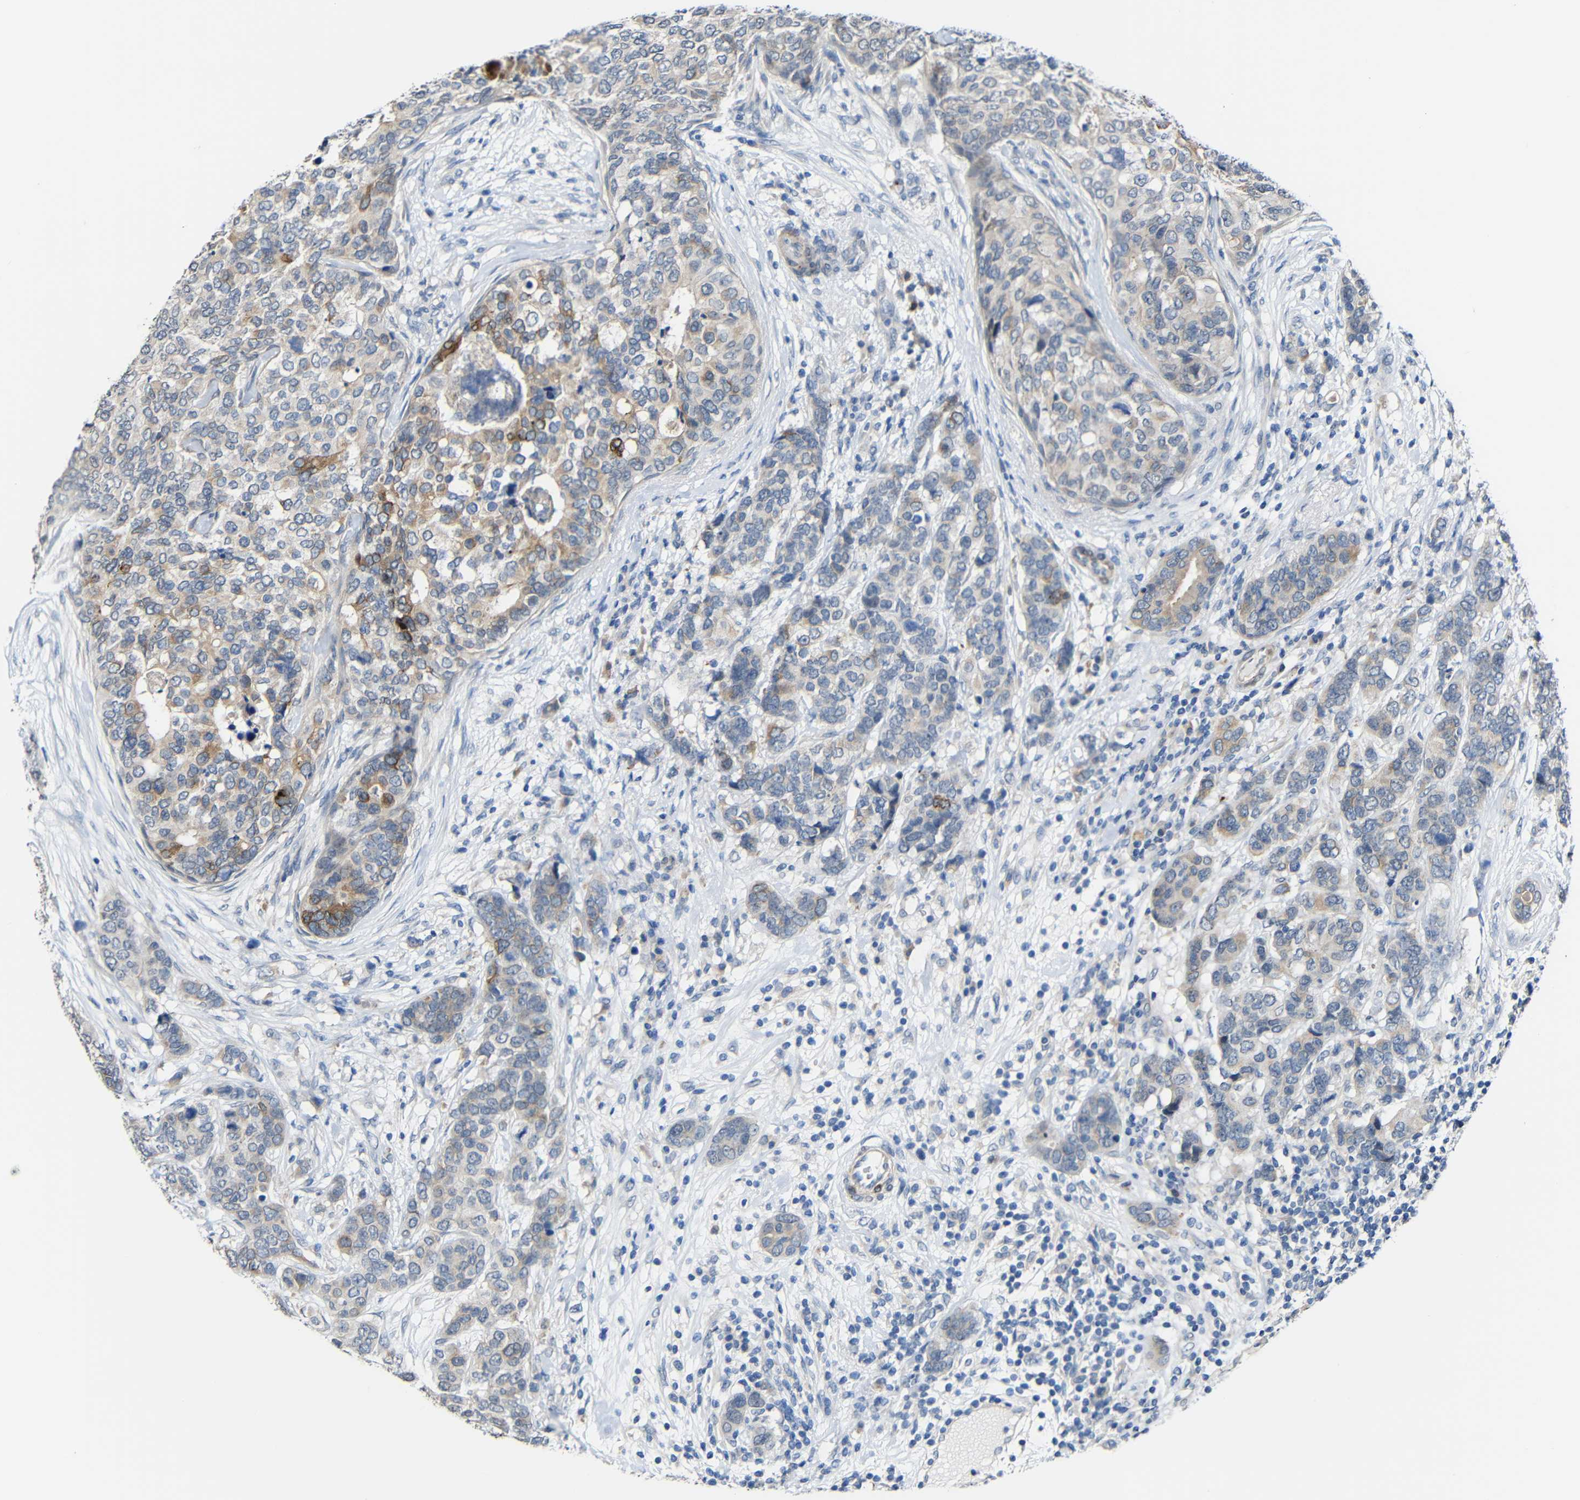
{"staining": {"intensity": "weak", "quantity": "<25%", "location": "cytoplasmic/membranous"}, "tissue": "breast cancer", "cell_type": "Tumor cells", "image_type": "cancer", "snomed": [{"axis": "morphology", "description": "Lobular carcinoma"}, {"axis": "topography", "description": "Breast"}], "caption": "Immunohistochemistry of human breast cancer exhibits no expression in tumor cells. The staining was performed using DAB to visualize the protein expression in brown, while the nuclei were stained in blue with hematoxylin (Magnification: 20x).", "gene": "STBD1", "patient": {"sex": "female", "age": 59}}